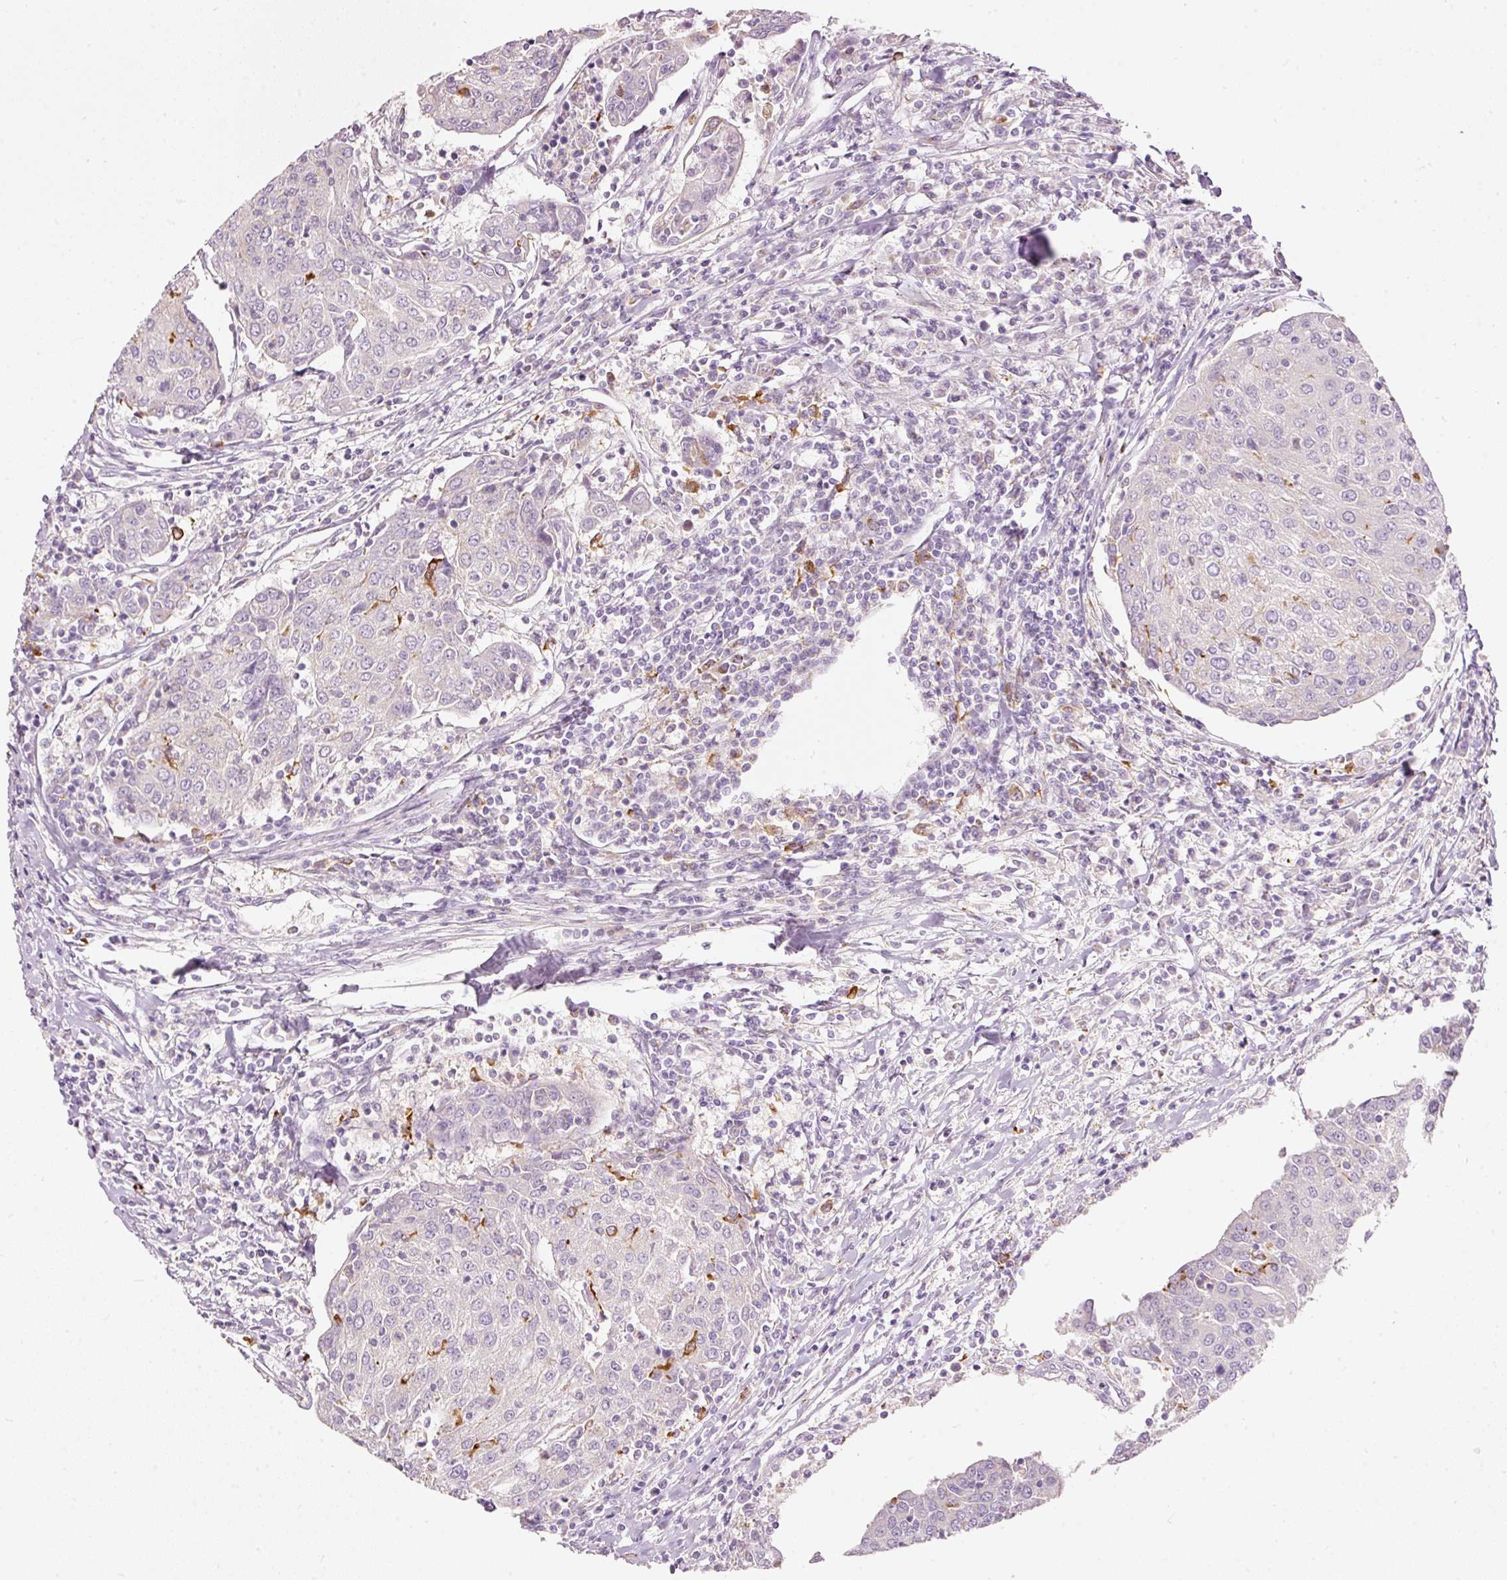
{"staining": {"intensity": "negative", "quantity": "none", "location": "none"}, "tissue": "urothelial cancer", "cell_type": "Tumor cells", "image_type": "cancer", "snomed": [{"axis": "morphology", "description": "Urothelial carcinoma, High grade"}, {"axis": "topography", "description": "Urinary bladder"}], "caption": "An immunohistochemistry photomicrograph of urothelial cancer is shown. There is no staining in tumor cells of urothelial cancer.", "gene": "MTHFD2", "patient": {"sex": "female", "age": 85}}